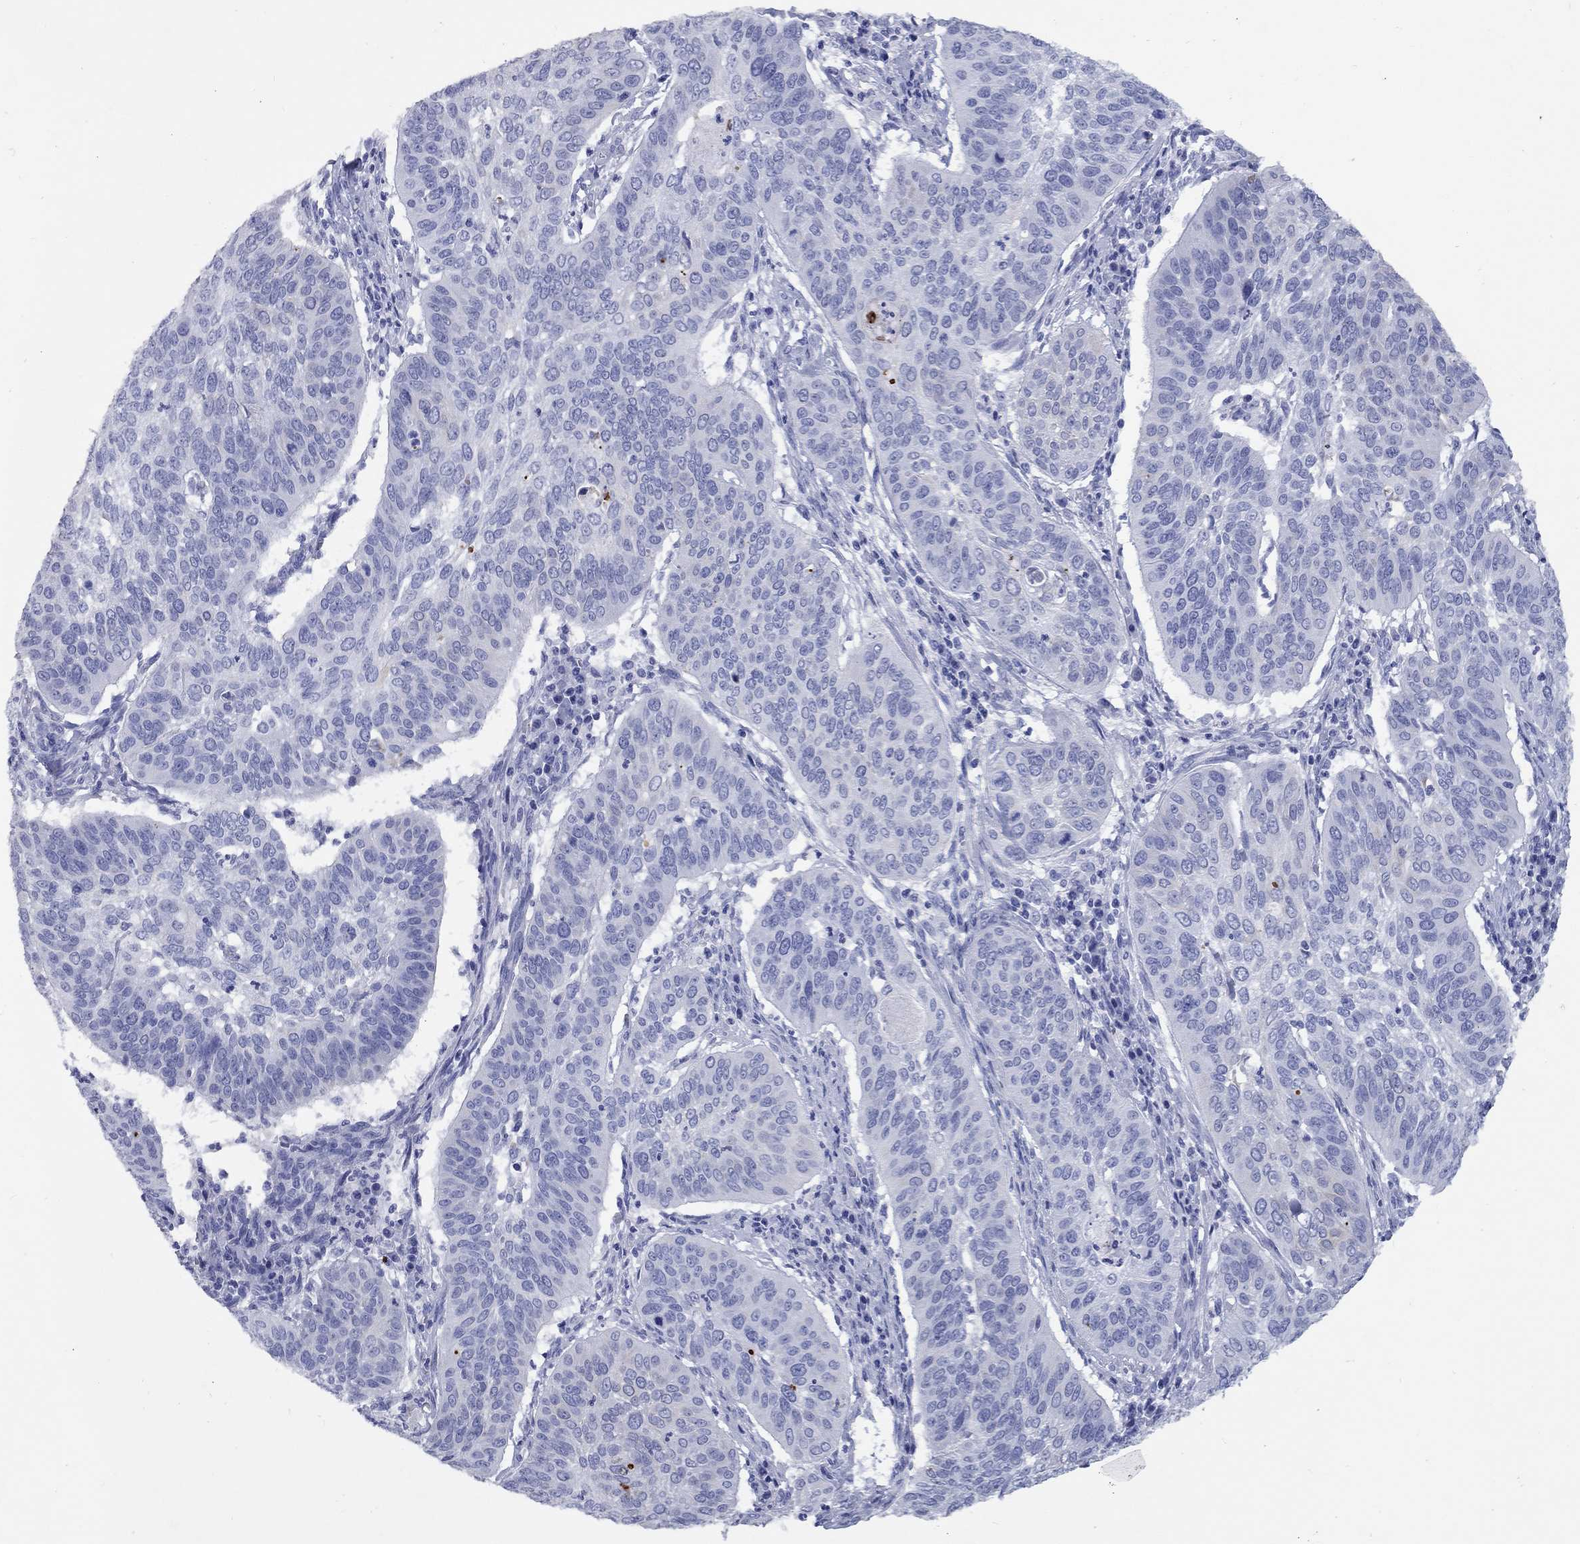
{"staining": {"intensity": "negative", "quantity": "none", "location": "none"}, "tissue": "cervical cancer", "cell_type": "Tumor cells", "image_type": "cancer", "snomed": [{"axis": "morphology", "description": "Normal tissue, NOS"}, {"axis": "morphology", "description": "Squamous cell carcinoma, NOS"}, {"axis": "topography", "description": "Cervix"}], "caption": "High magnification brightfield microscopy of cervical cancer stained with DAB (brown) and counterstained with hematoxylin (blue): tumor cells show no significant staining. The staining was performed using DAB to visualize the protein expression in brown, while the nuclei were stained in blue with hematoxylin (Magnification: 20x).", "gene": "CCNA1", "patient": {"sex": "female", "age": 39}}